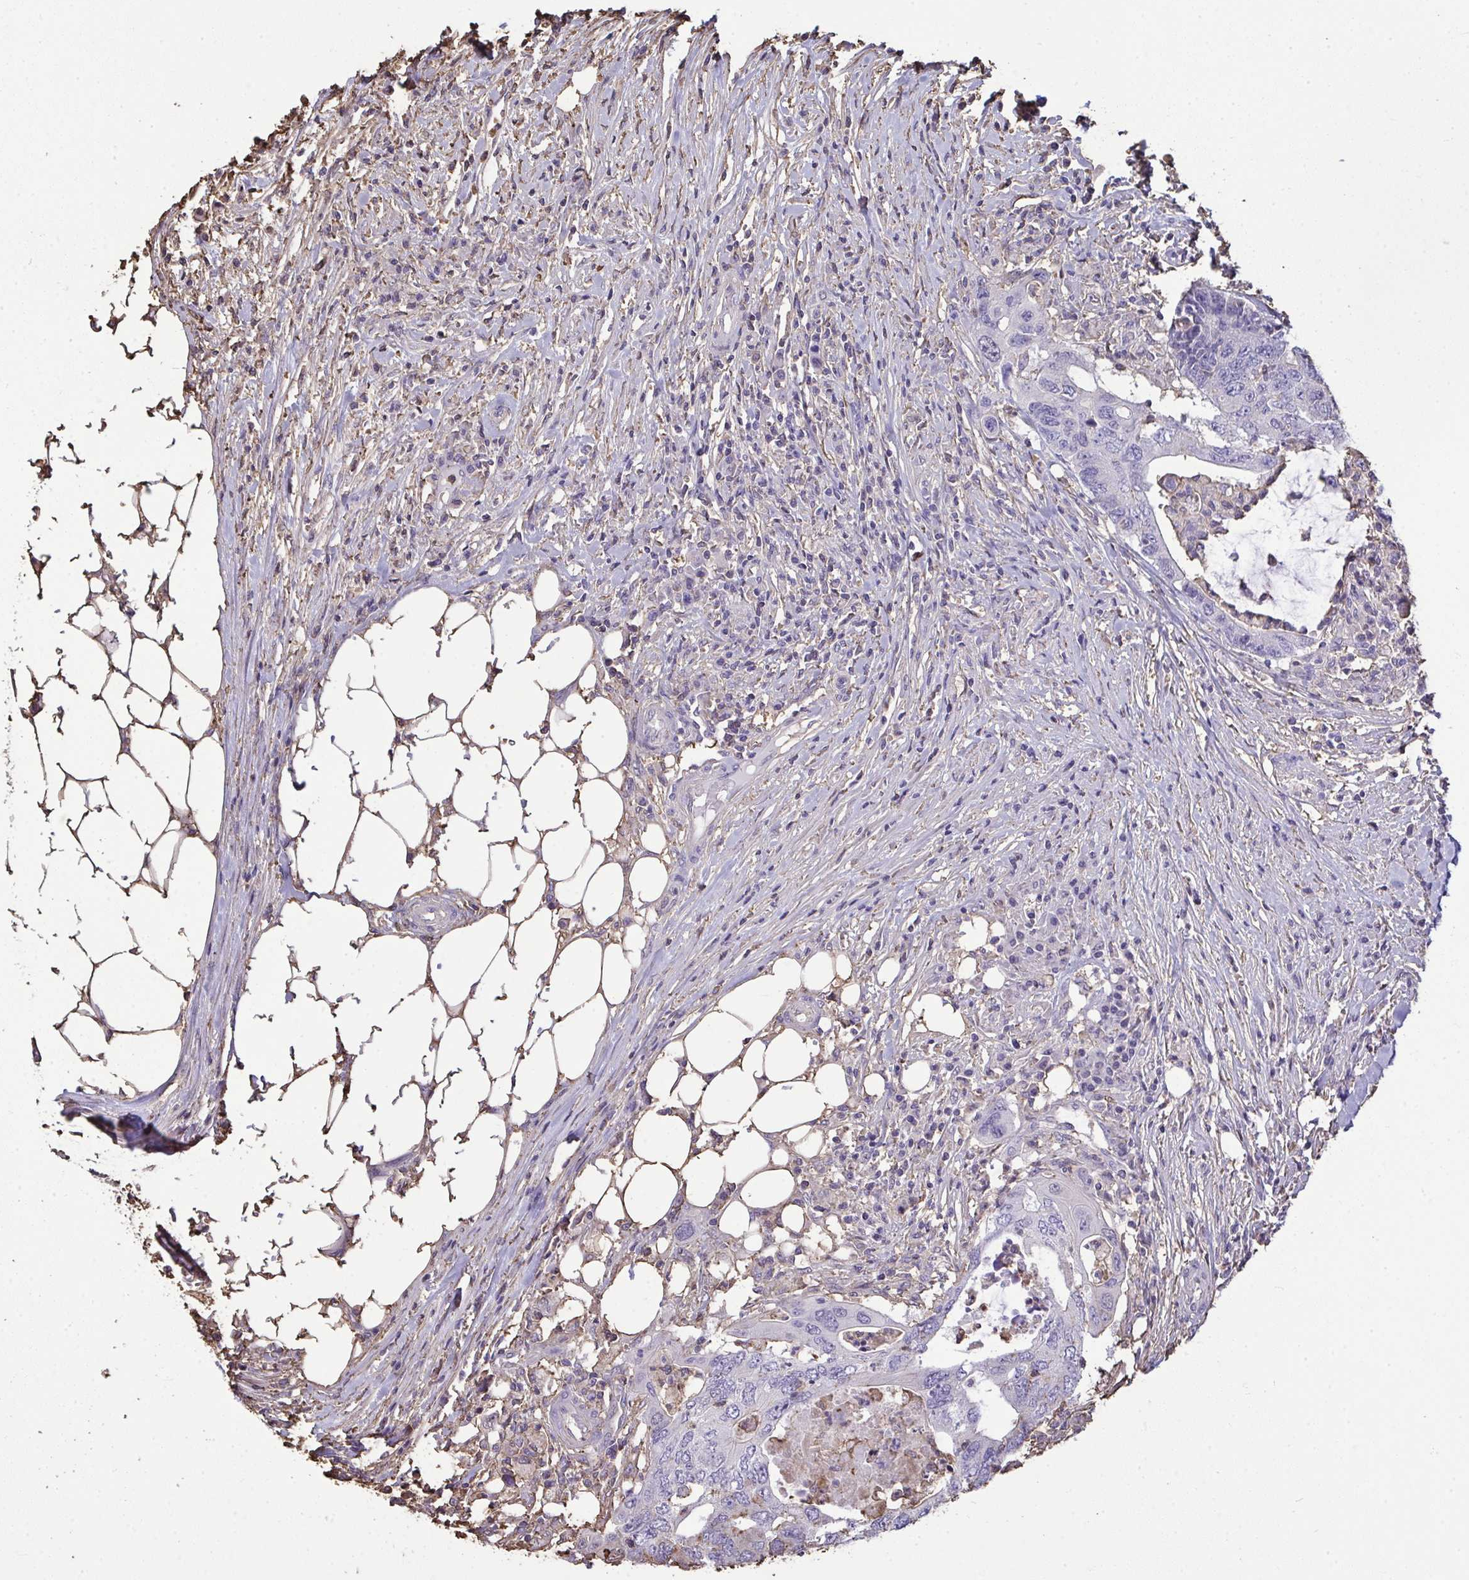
{"staining": {"intensity": "negative", "quantity": "none", "location": "none"}, "tissue": "colorectal cancer", "cell_type": "Tumor cells", "image_type": "cancer", "snomed": [{"axis": "morphology", "description": "Adenocarcinoma, NOS"}, {"axis": "topography", "description": "Colon"}], "caption": "Immunohistochemical staining of human adenocarcinoma (colorectal) shows no significant positivity in tumor cells.", "gene": "ANXA5", "patient": {"sex": "male", "age": 71}}